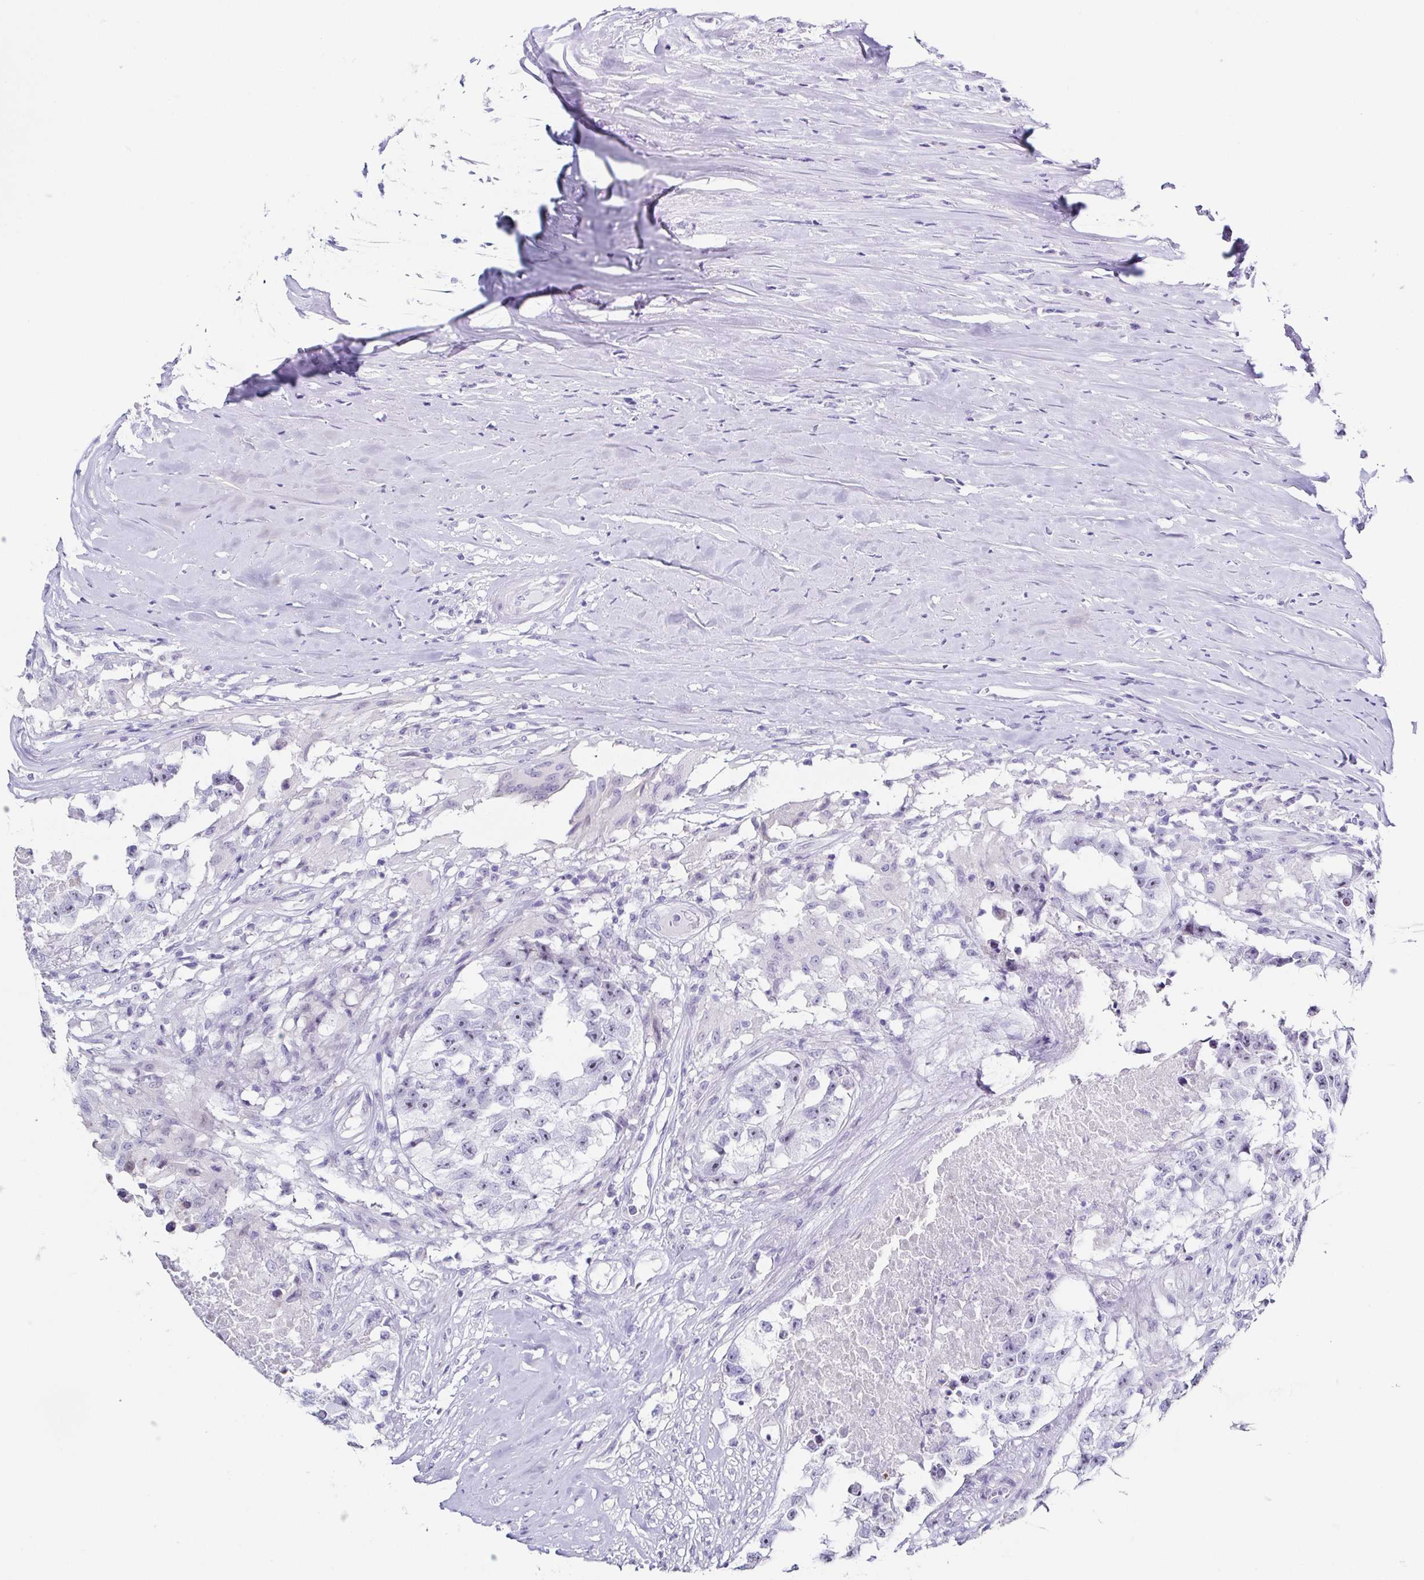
{"staining": {"intensity": "negative", "quantity": "none", "location": "none"}, "tissue": "testis cancer", "cell_type": "Tumor cells", "image_type": "cancer", "snomed": [{"axis": "morphology", "description": "Carcinoma, Embryonal, NOS"}, {"axis": "topography", "description": "Testis"}], "caption": "Human embryonal carcinoma (testis) stained for a protein using immunohistochemistry demonstrates no expression in tumor cells.", "gene": "TNNT2", "patient": {"sex": "male", "age": 83}}